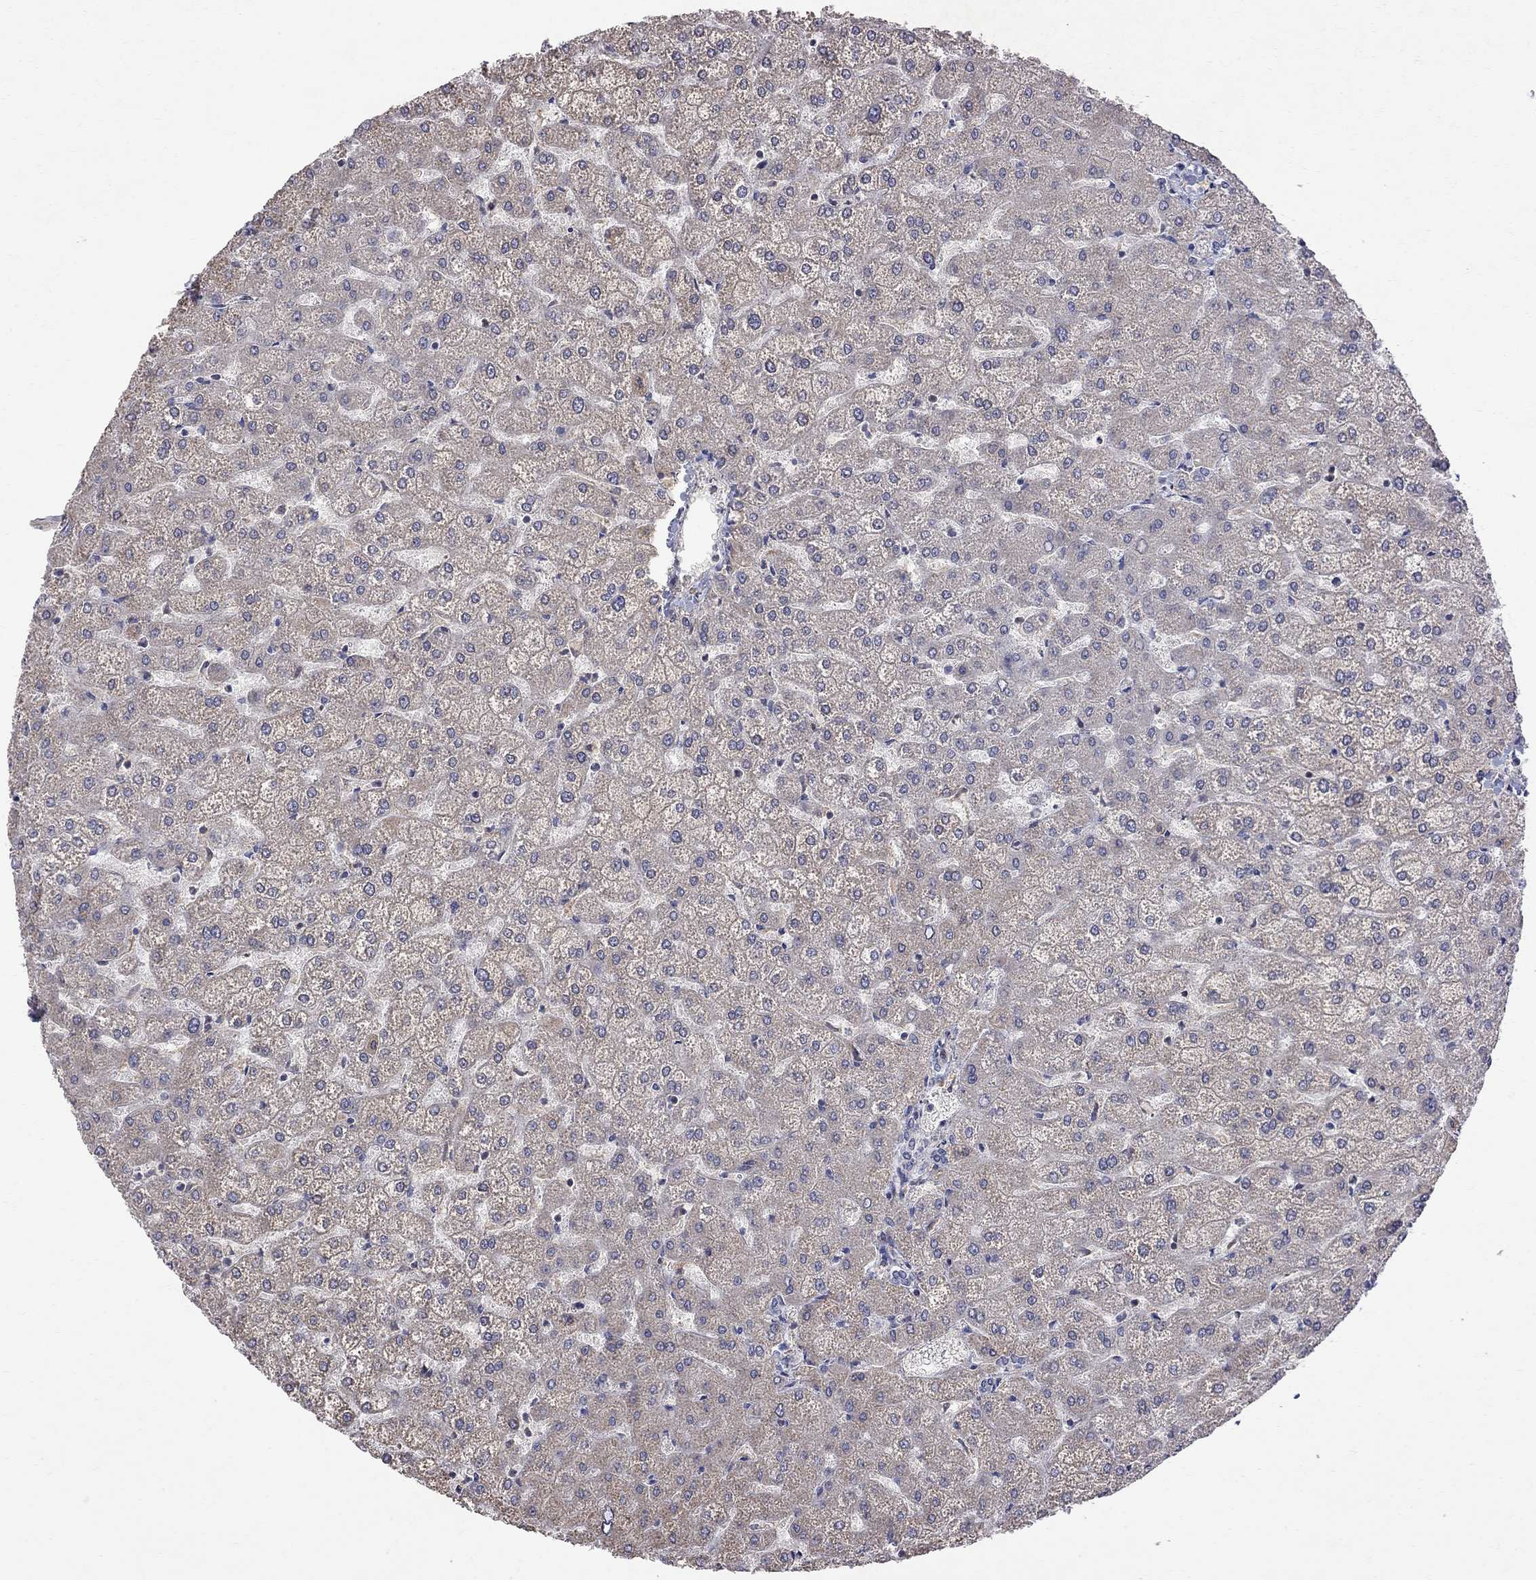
{"staining": {"intensity": "negative", "quantity": "none", "location": "none"}, "tissue": "liver", "cell_type": "Cholangiocytes", "image_type": "normal", "snomed": [{"axis": "morphology", "description": "Normal tissue, NOS"}, {"axis": "topography", "description": "Liver"}], "caption": "An immunohistochemistry image of normal liver is shown. There is no staining in cholangiocytes of liver. (Brightfield microscopy of DAB (3,3'-diaminobenzidine) immunohistochemistry (IHC) at high magnification).", "gene": "ABI3", "patient": {"sex": "female", "age": 32}}